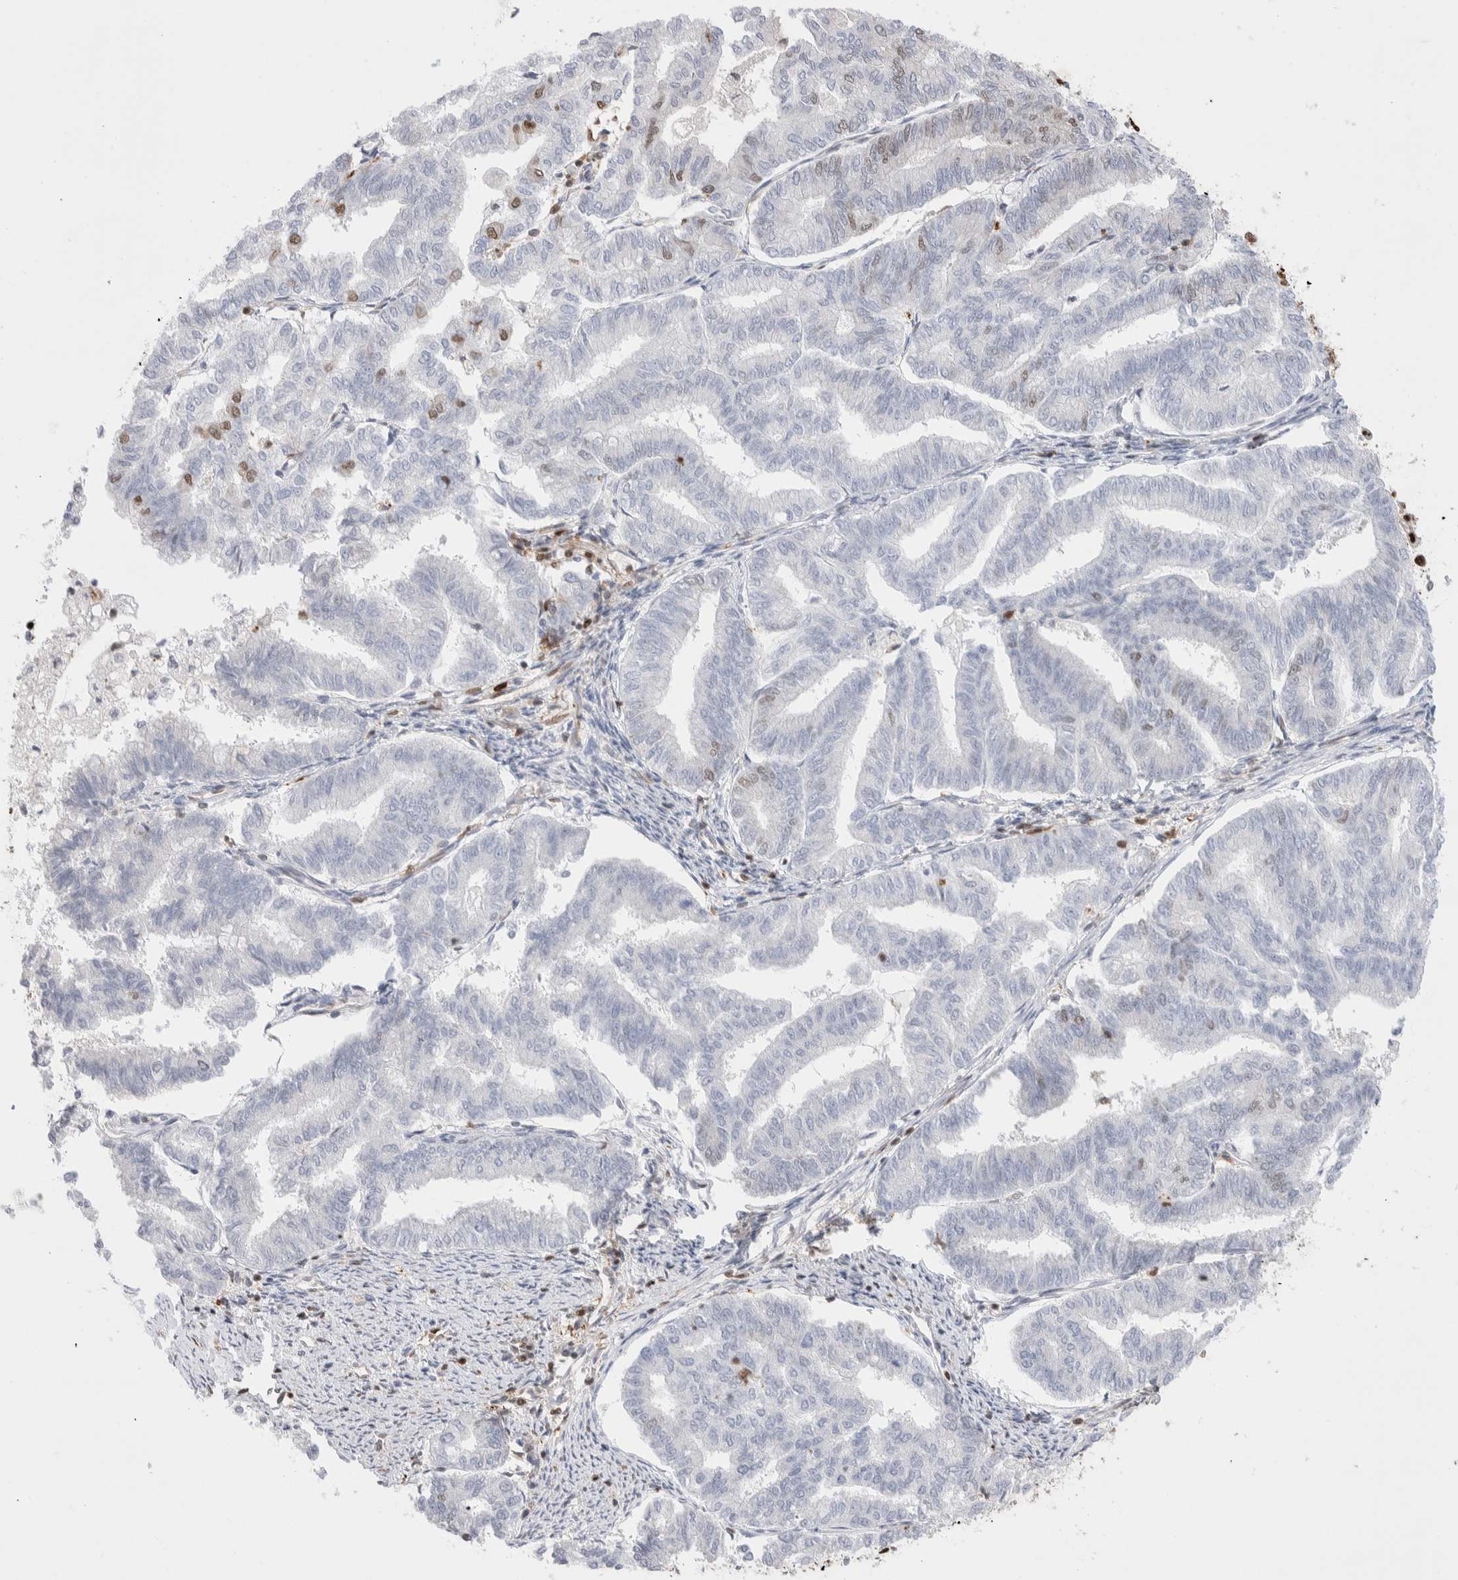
{"staining": {"intensity": "moderate", "quantity": "<25%", "location": "nuclear"}, "tissue": "endometrial cancer", "cell_type": "Tumor cells", "image_type": "cancer", "snomed": [{"axis": "morphology", "description": "Adenocarcinoma, NOS"}, {"axis": "topography", "description": "Endometrium"}], "caption": "Brown immunohistochemical staining in endometrial adenocarcinoma reveals moderate nuclear positivity in approximately <25% of tumor cells. Using DAB (brown) and hematoxylin (blue) stains, captured at high magnification using brightfield microscopy.", "gene": "RNASEK-C17orf49", "patient": {"sex": "female", "age": 79}}